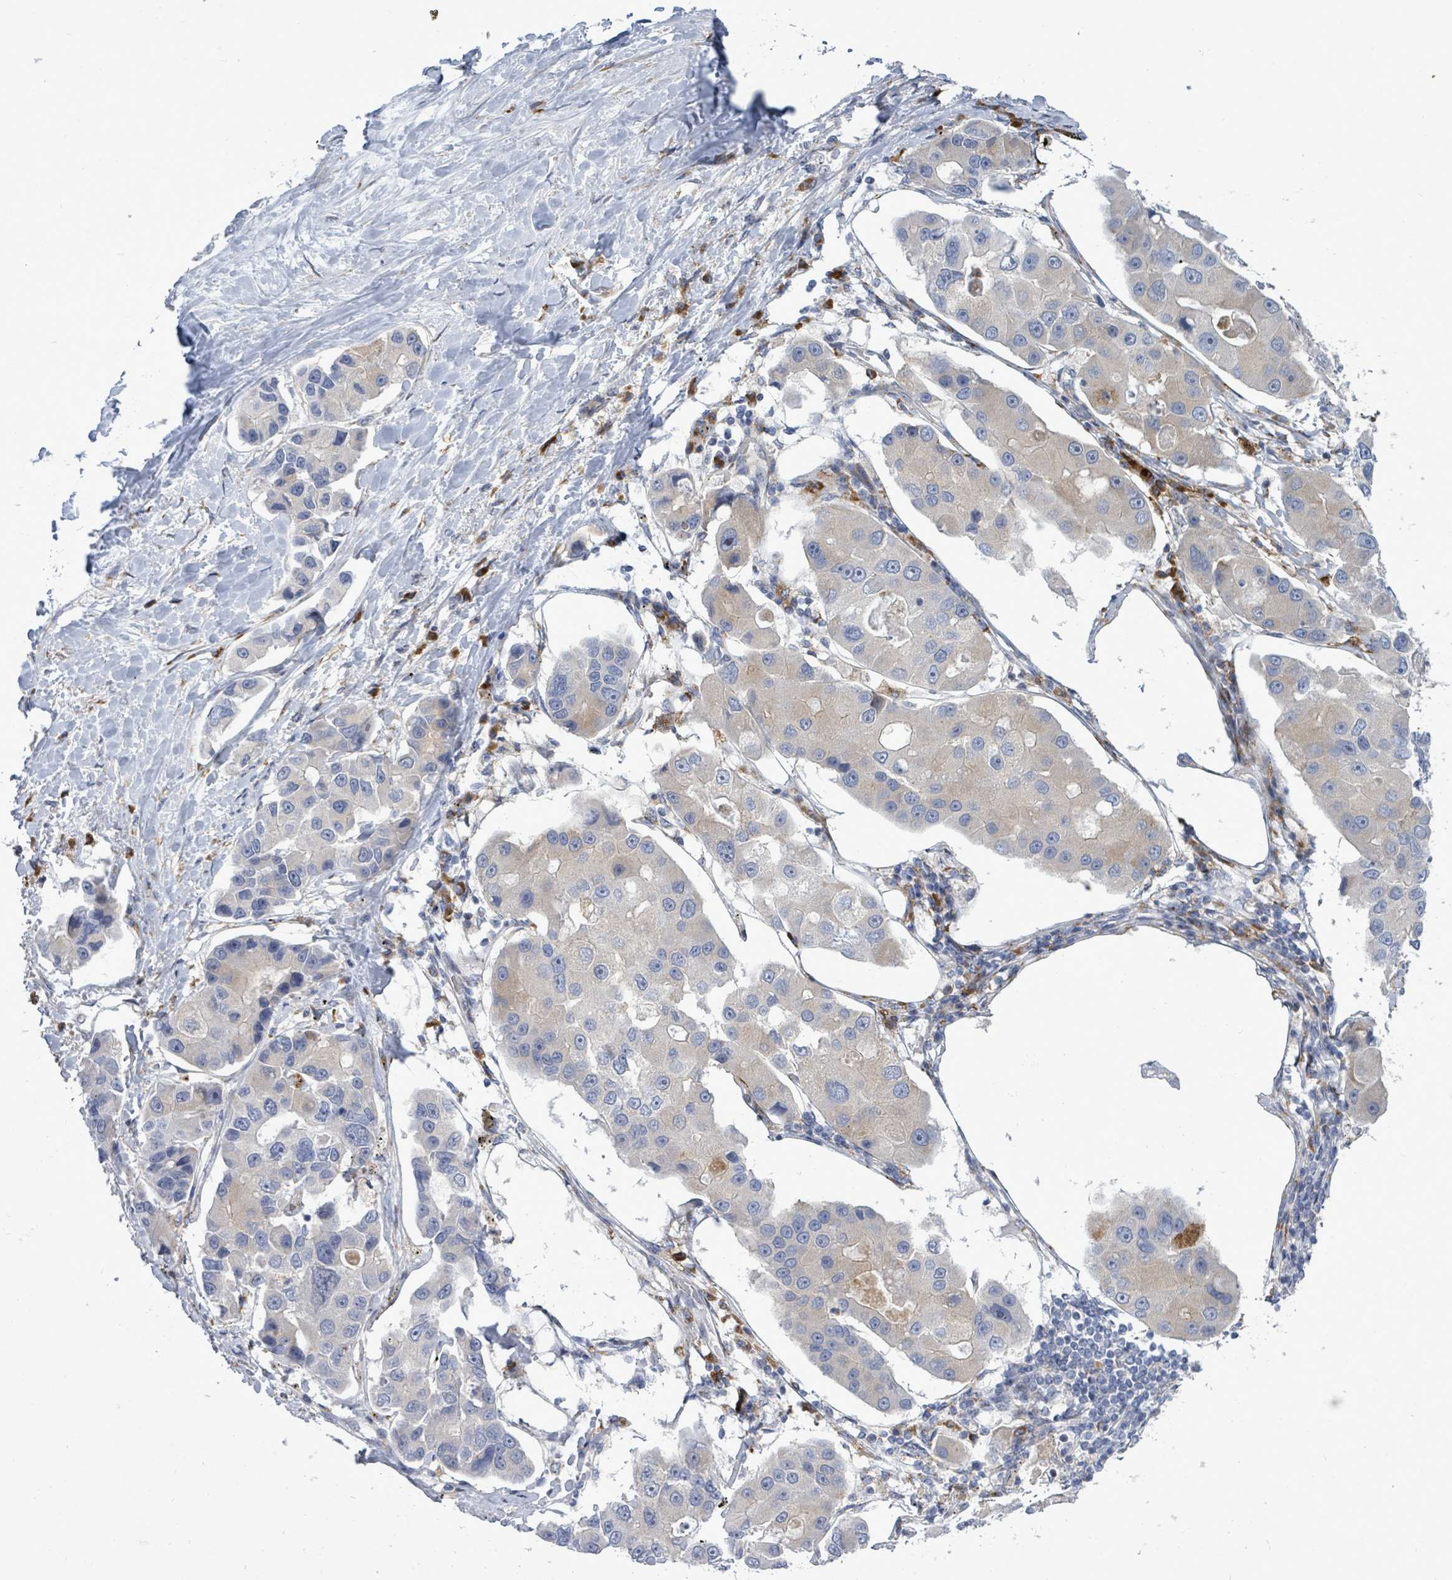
{"staining": {"intensity": "weak", "quantity": "<25%", "location": "cytoplasmic/membranous"}, "tissue": "lung cancer", "cell_type": "Tumor cells", "image_type": "cancer", "snomed": [{"axis": "morphology", "description": "Adenocarcinoma, NOS"}, {"axis": "topography", "description": "Lung"}], "caption": "A high-resolution image shows IHC staining of lung cancer (adenocarcinoma), which shows no significant positivity in tumor cells.", "gene": "SAR1A", "patient": {"sex": "female", "age": 54}}